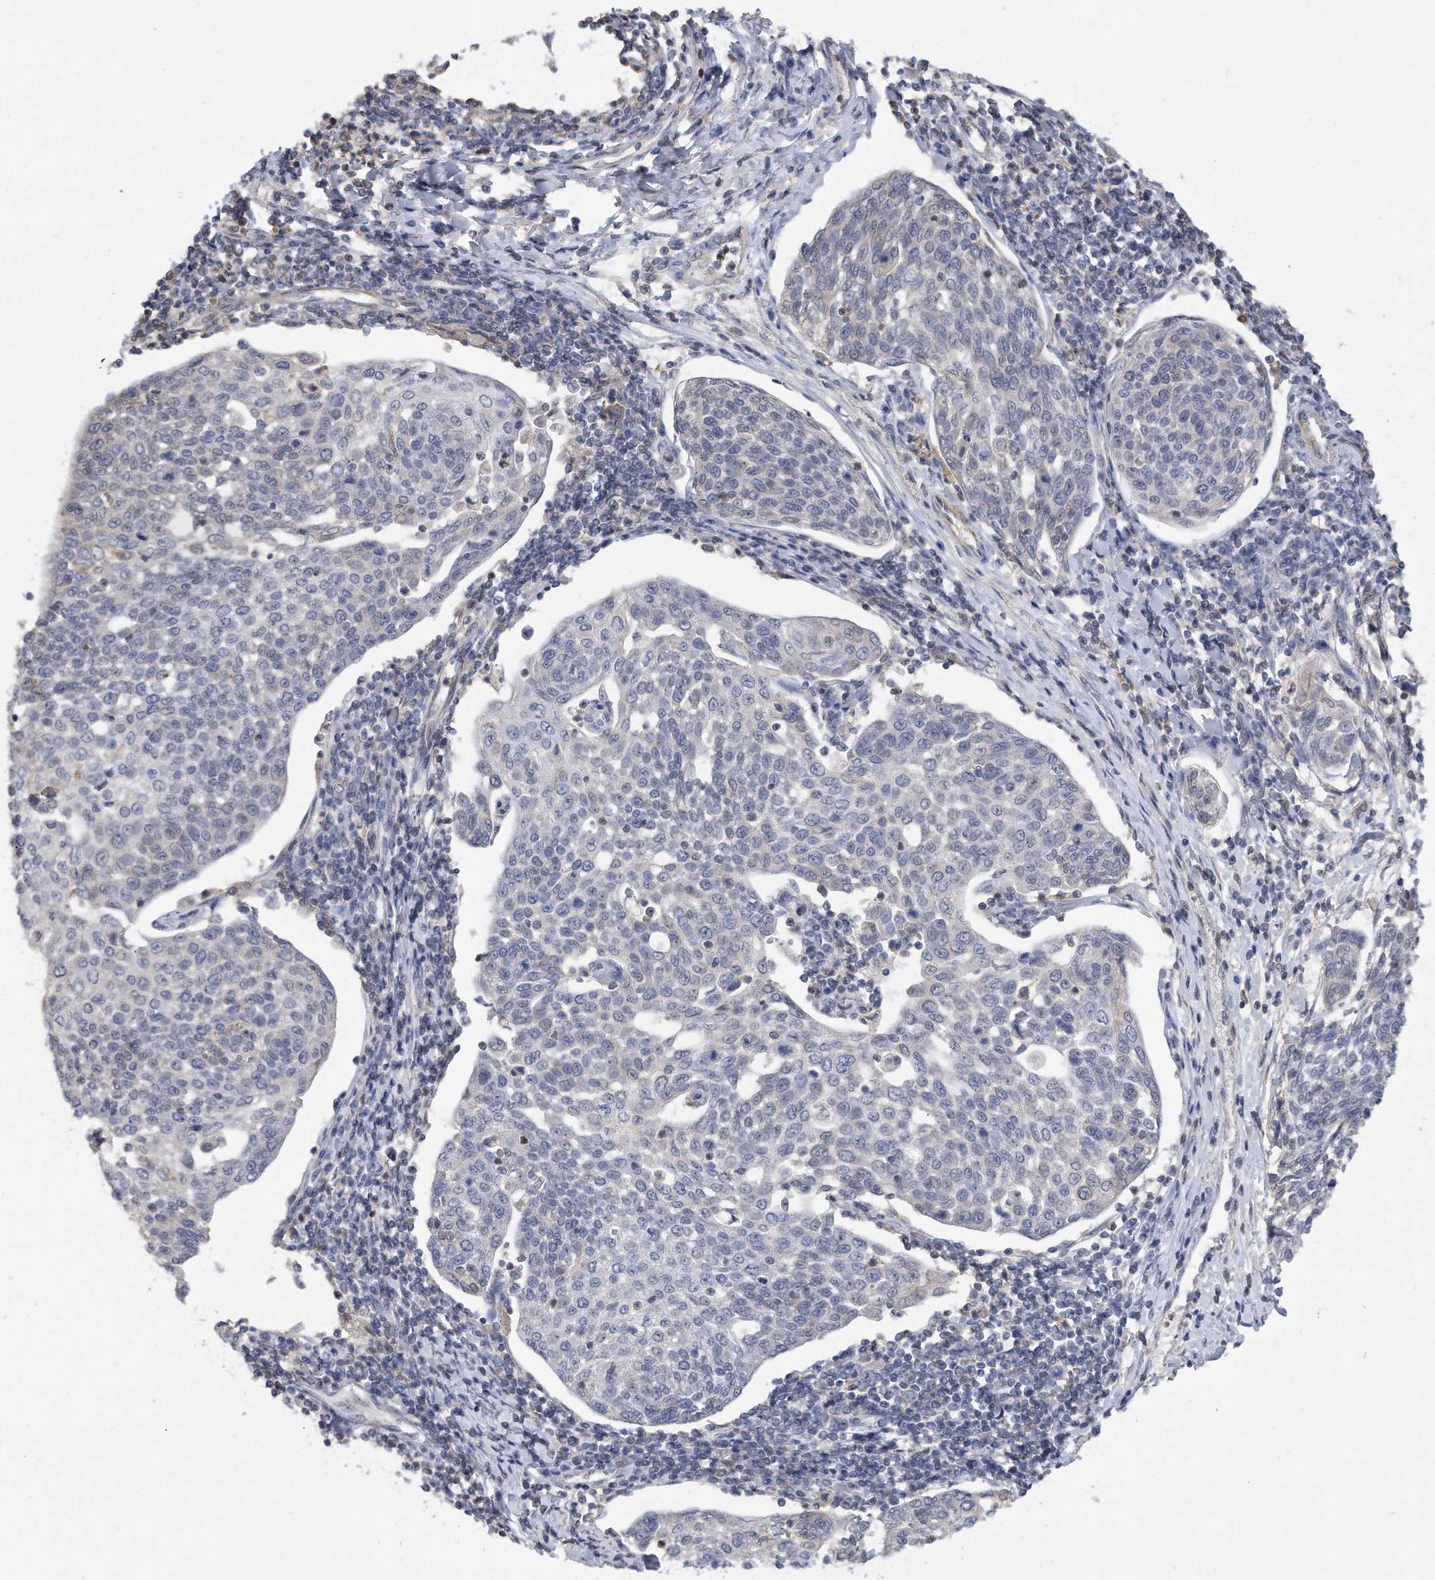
{"staining": {"intensity": "negative", "quantity": "none", "location": "none"}, "tissue": "cervical cancer", "cell_type": "Tumor cells", "image_type": "cancer", "snomed": [{"axis": "morphology", "description": "Squamous cell carcinoma, NOS"}, {"axis": "topography", "description": "Cervix"}], "caption": "DAB immunohistochemical staining of cervical squamous cell carcinoma demonstrates no significant expression in tumor cells.", "gene": "TCP1", "patient": {"sex": "female", "age": 34}}